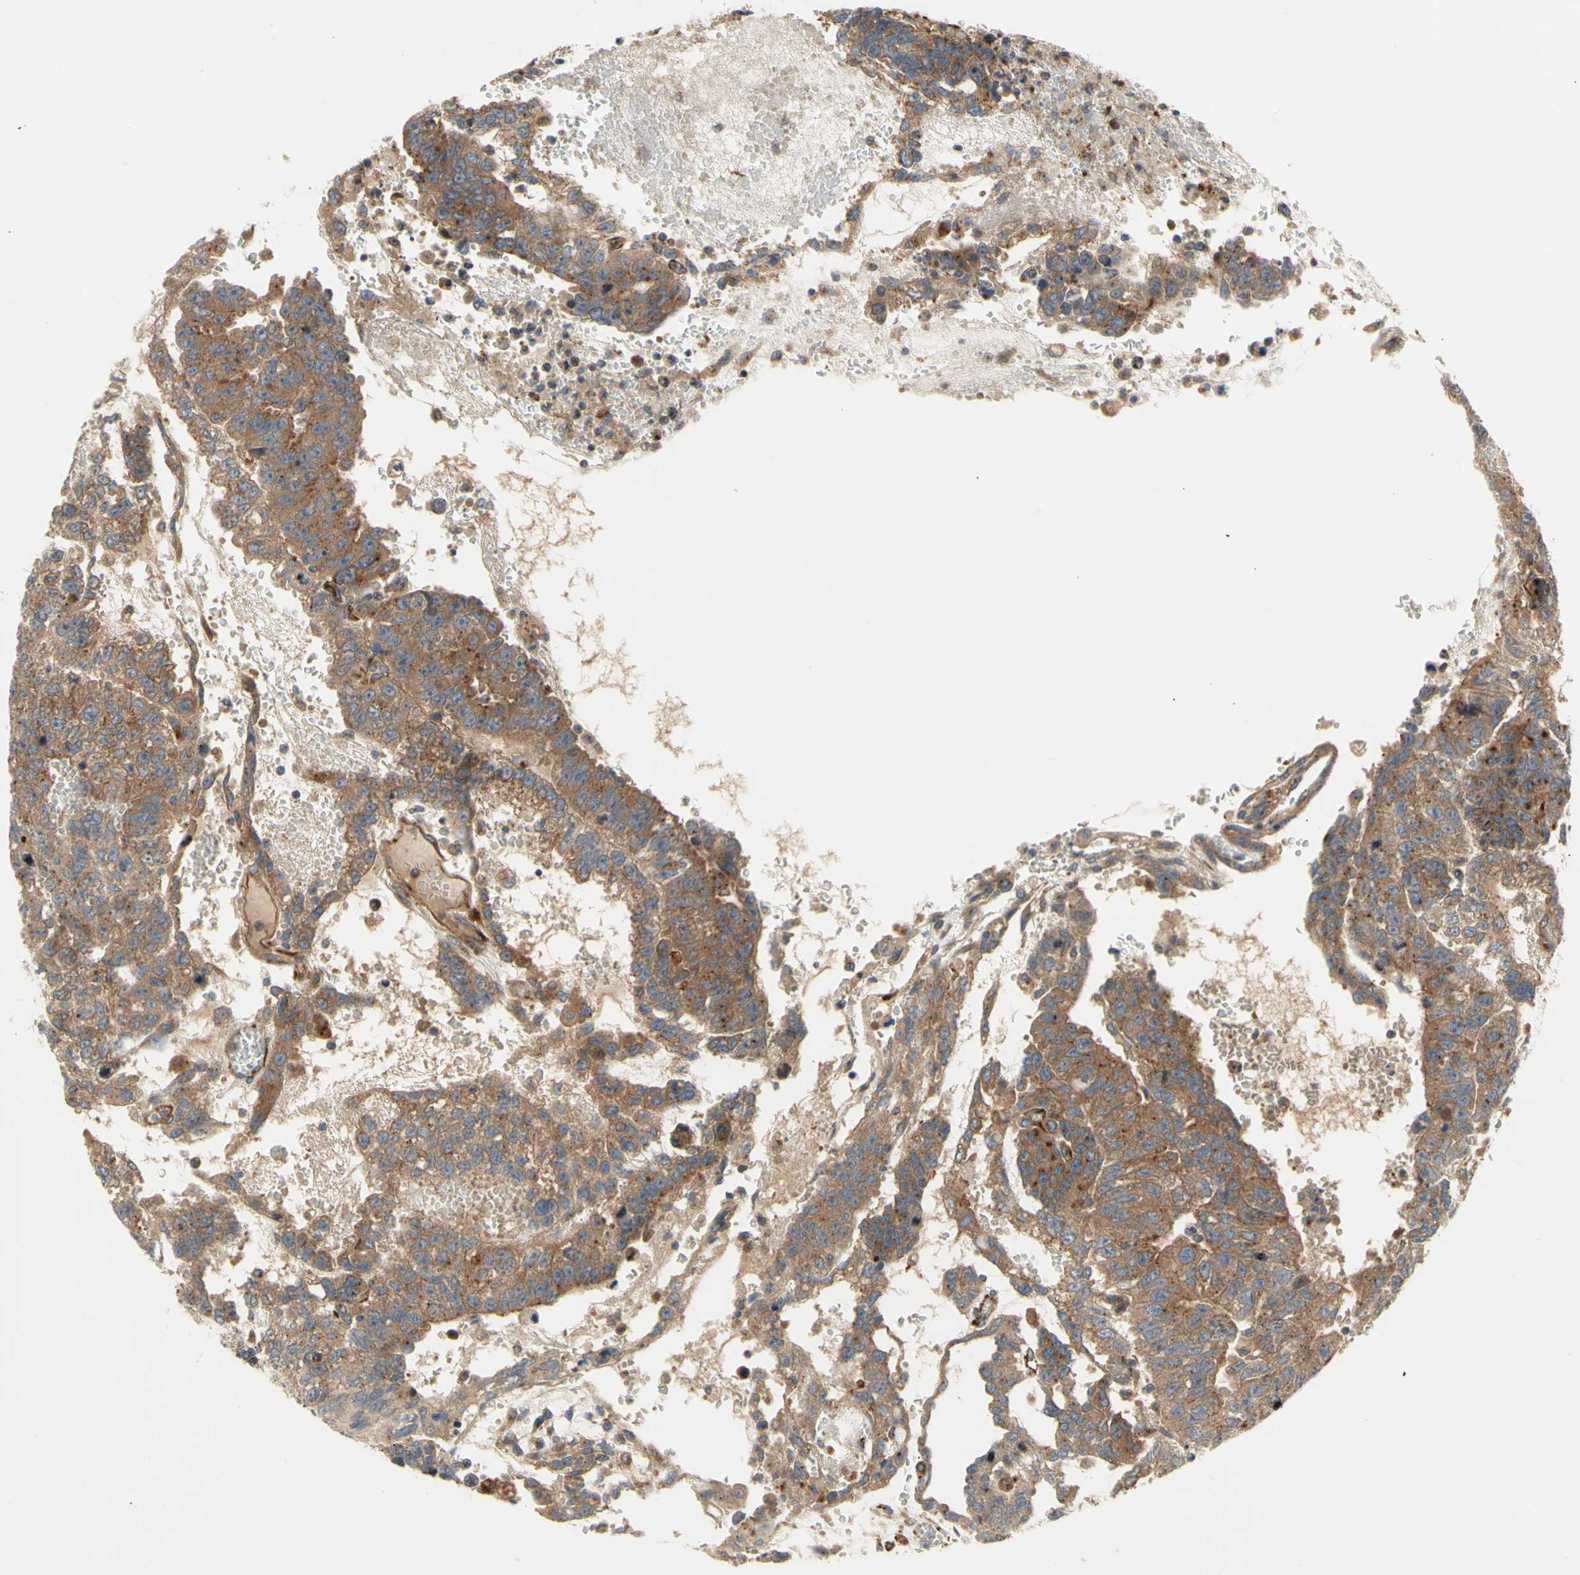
{"staining": {"intensity": "strong", "quantity": "25%-75%", "location": "cytoplasmic/membranous"}, "tissue": "testis cancer", "cell_type": "Tumor cells", "image_type": "cancer", "snomed": [{"axis": "morphology", "description": "Seminoma, NOS"}, {"axis": "morphology", "description": "Carcinoma, Embryonal, NOS"}, {"axis": "topography", "description": "Testis"}], "caption": "Protein analysis of testis seminoma tissue displays strong cytoplasmic/membranous staining in approximately 25%-75% of tumor cells.", "gene": "TUBG2", "patient": {"sex": "male", "age": 52}}